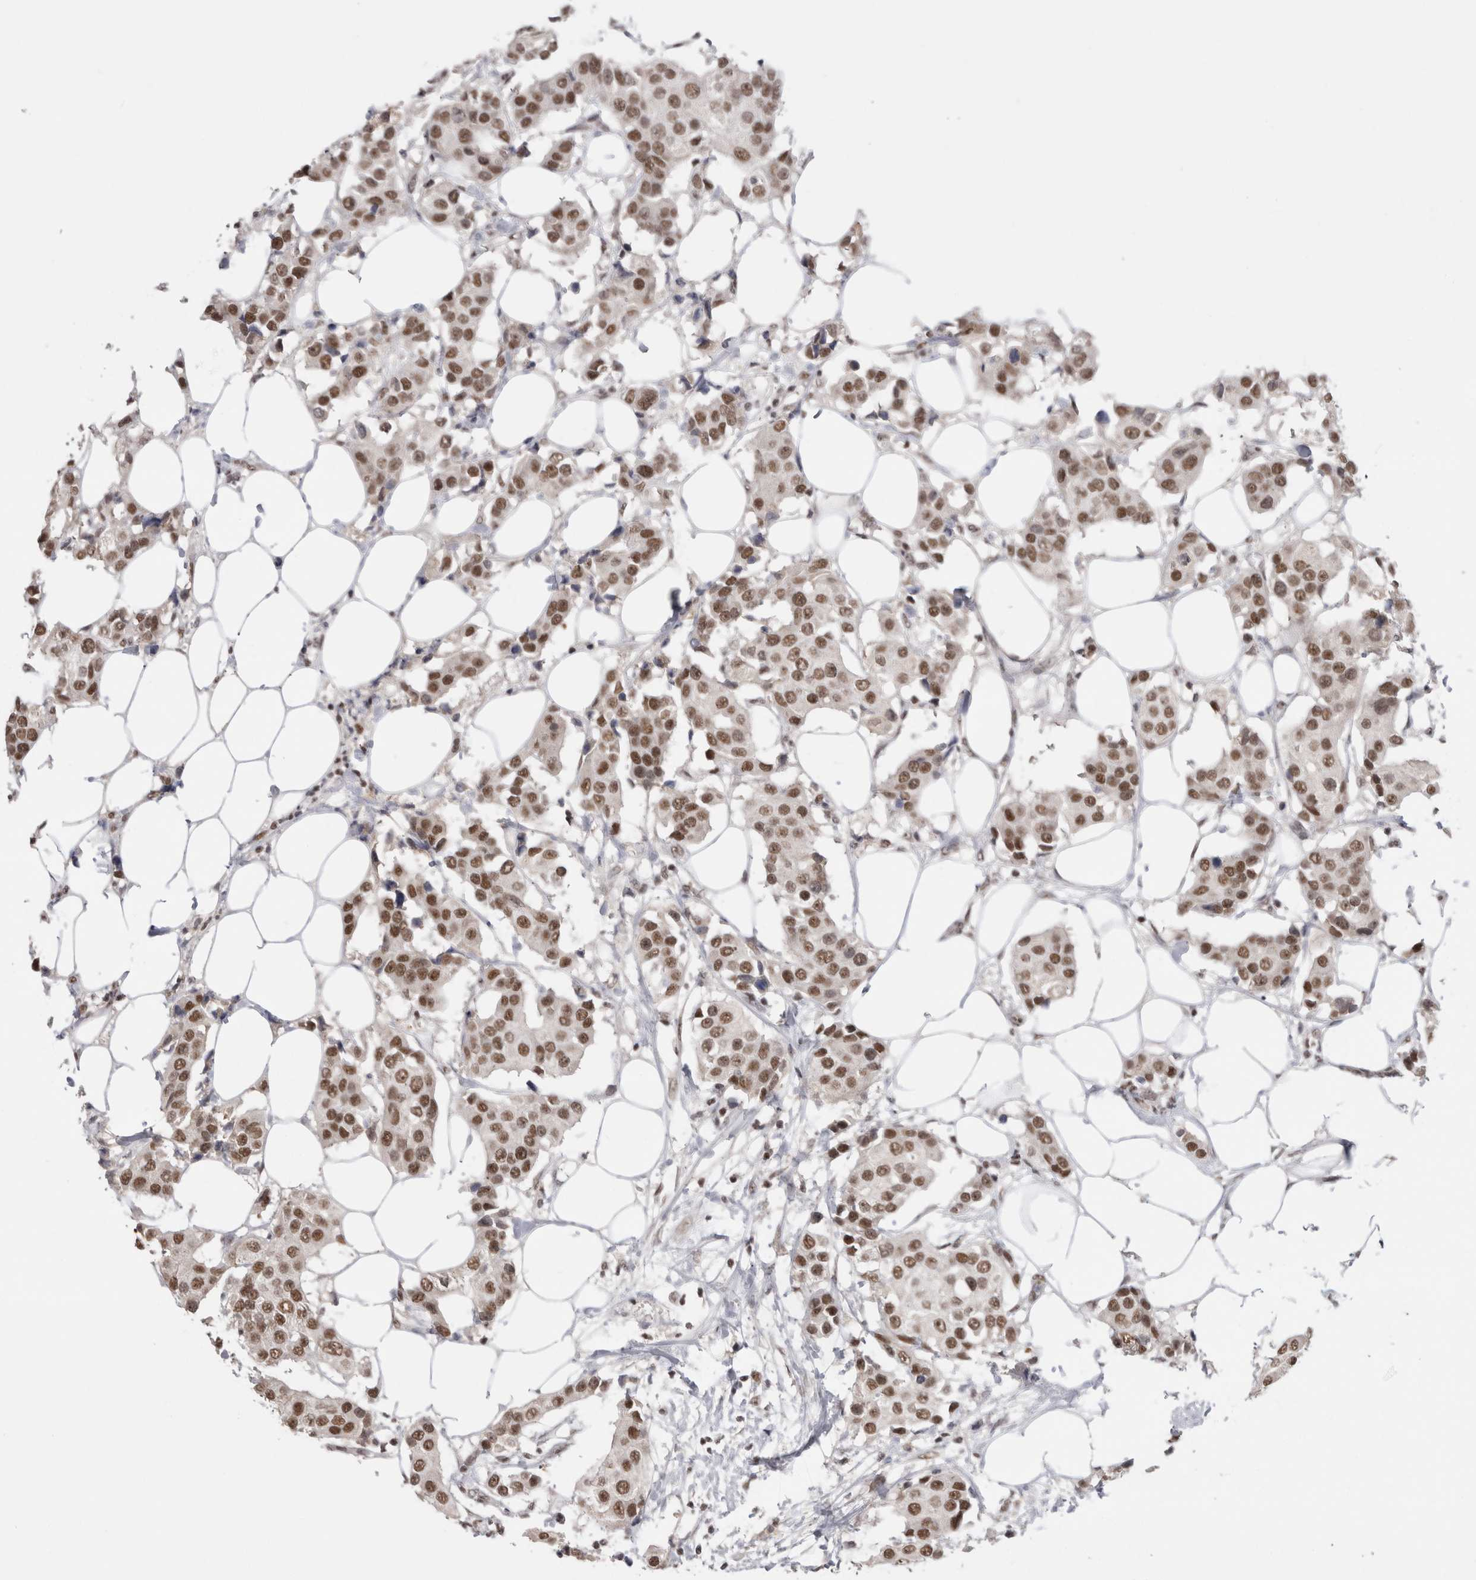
{"staining": {"intensity": "moderate", "quantity": ">75%", "location": "nuclear"}, "tissue": "breast cancer", "cell_type": "Tumor cells", "image_type": "cancer", "snomed": [{"axis": "morphology", "description": "Normal tissue, NOS"}, {"axis": "morphology", "description": "Duct carcinoma"}, {"axis": "topography", "description": "Breast"}], "caption": "Protein analysis of breast intraductal carcinoma tissue displays moderate nuclear expression in about >75% of tumor cells.", "gene": "DAXX", "patient": {"sex": "female", "age": 39}}